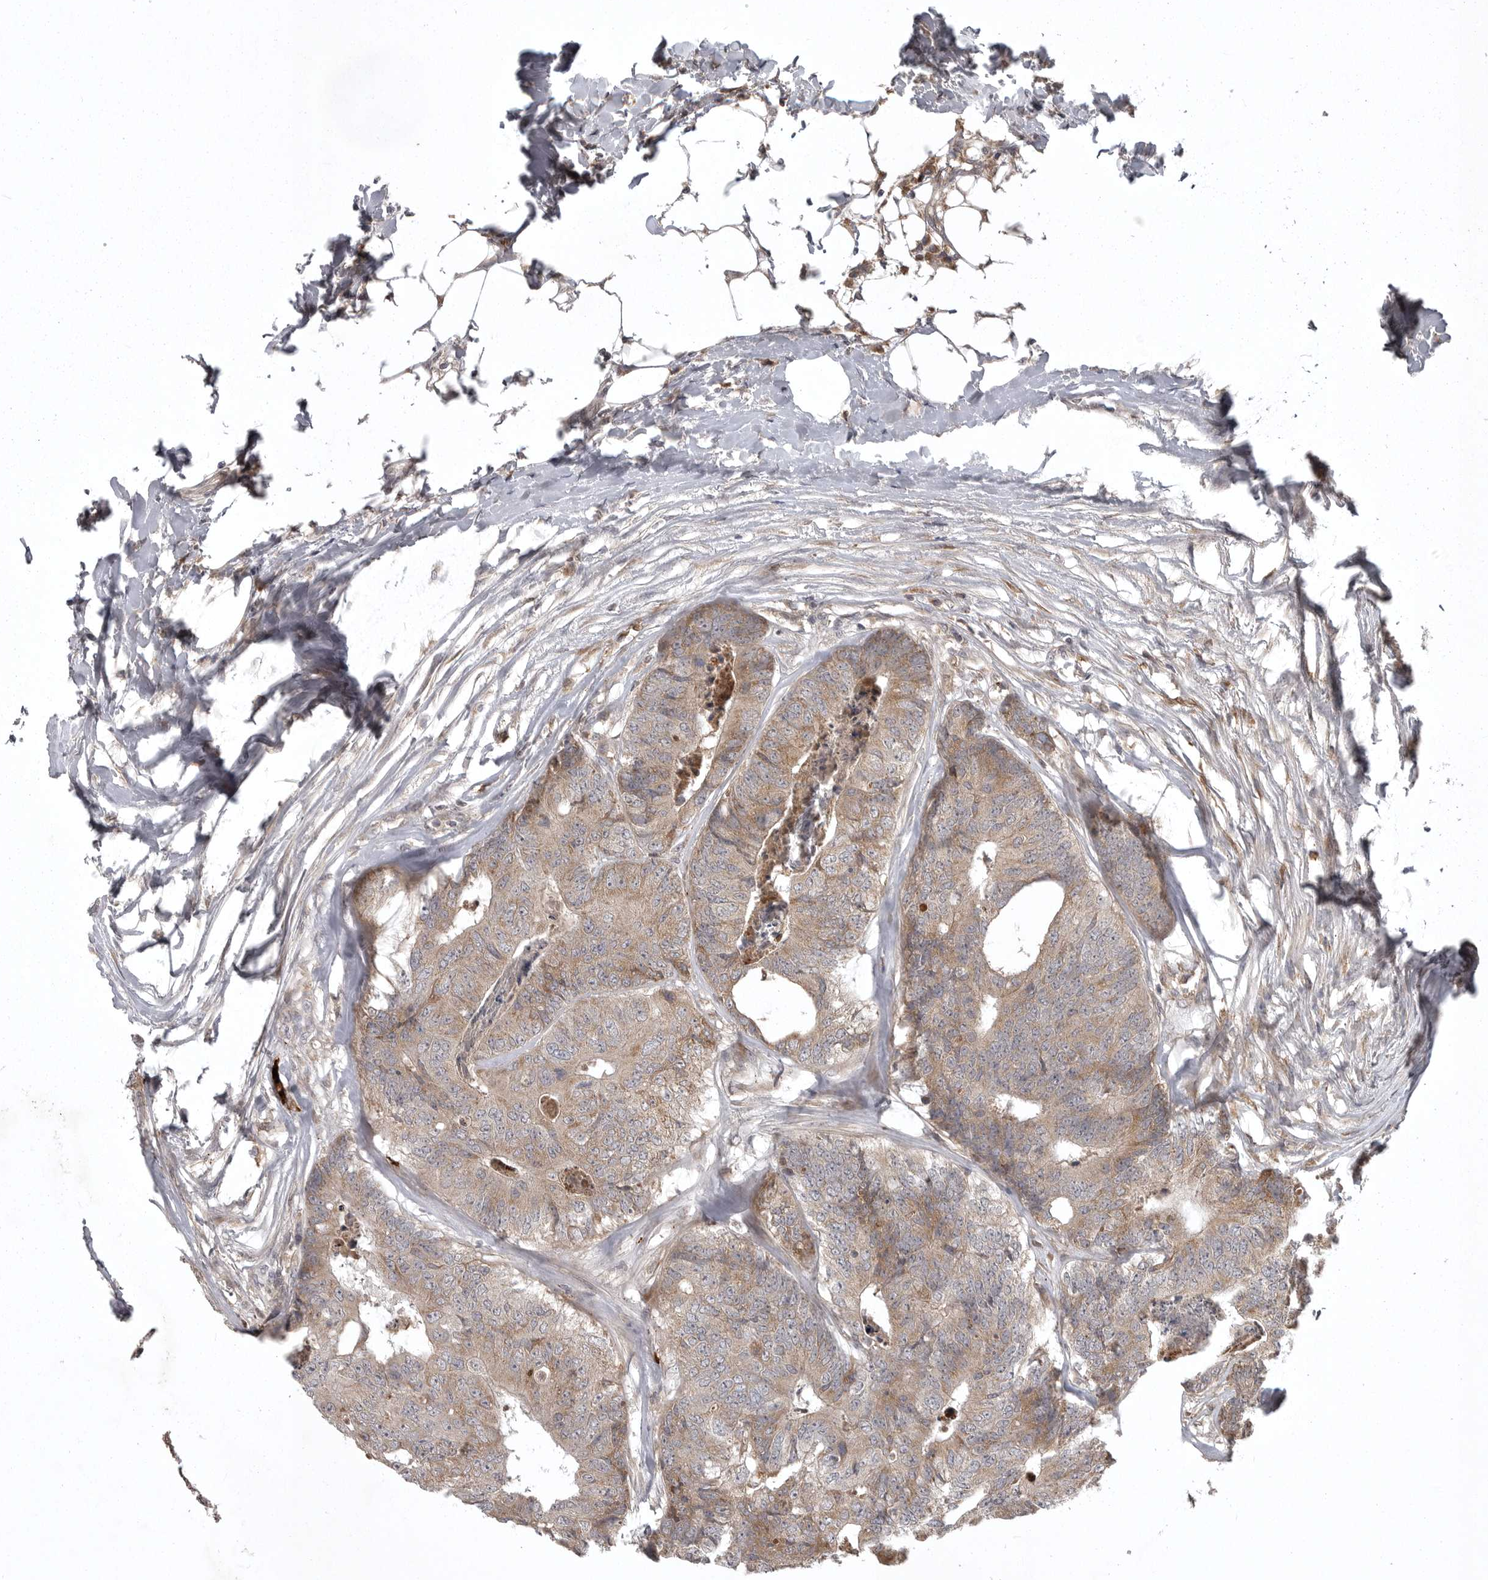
{"staining": {"intensity": "weak", "quantity": ">75%", "location": "cytoplasmic/membranous"}, "tissue": "colorectal cancer", "cell_type": "Tumor cells", "image_type": "cancer", "snomed": [{"axis": "morphology", "description": "Adenocarcinoma, NOS"}, {"axis": "topography", "description": "Colon"}], "caption": "Human colorectal adenocarcinoma stained with a brown dye shows weak cytoplasmic/membranous positive staining in approximately >75% of tumor cells.", "gene": "GPR31", "patient": {"sex": "female", "age": 67}}